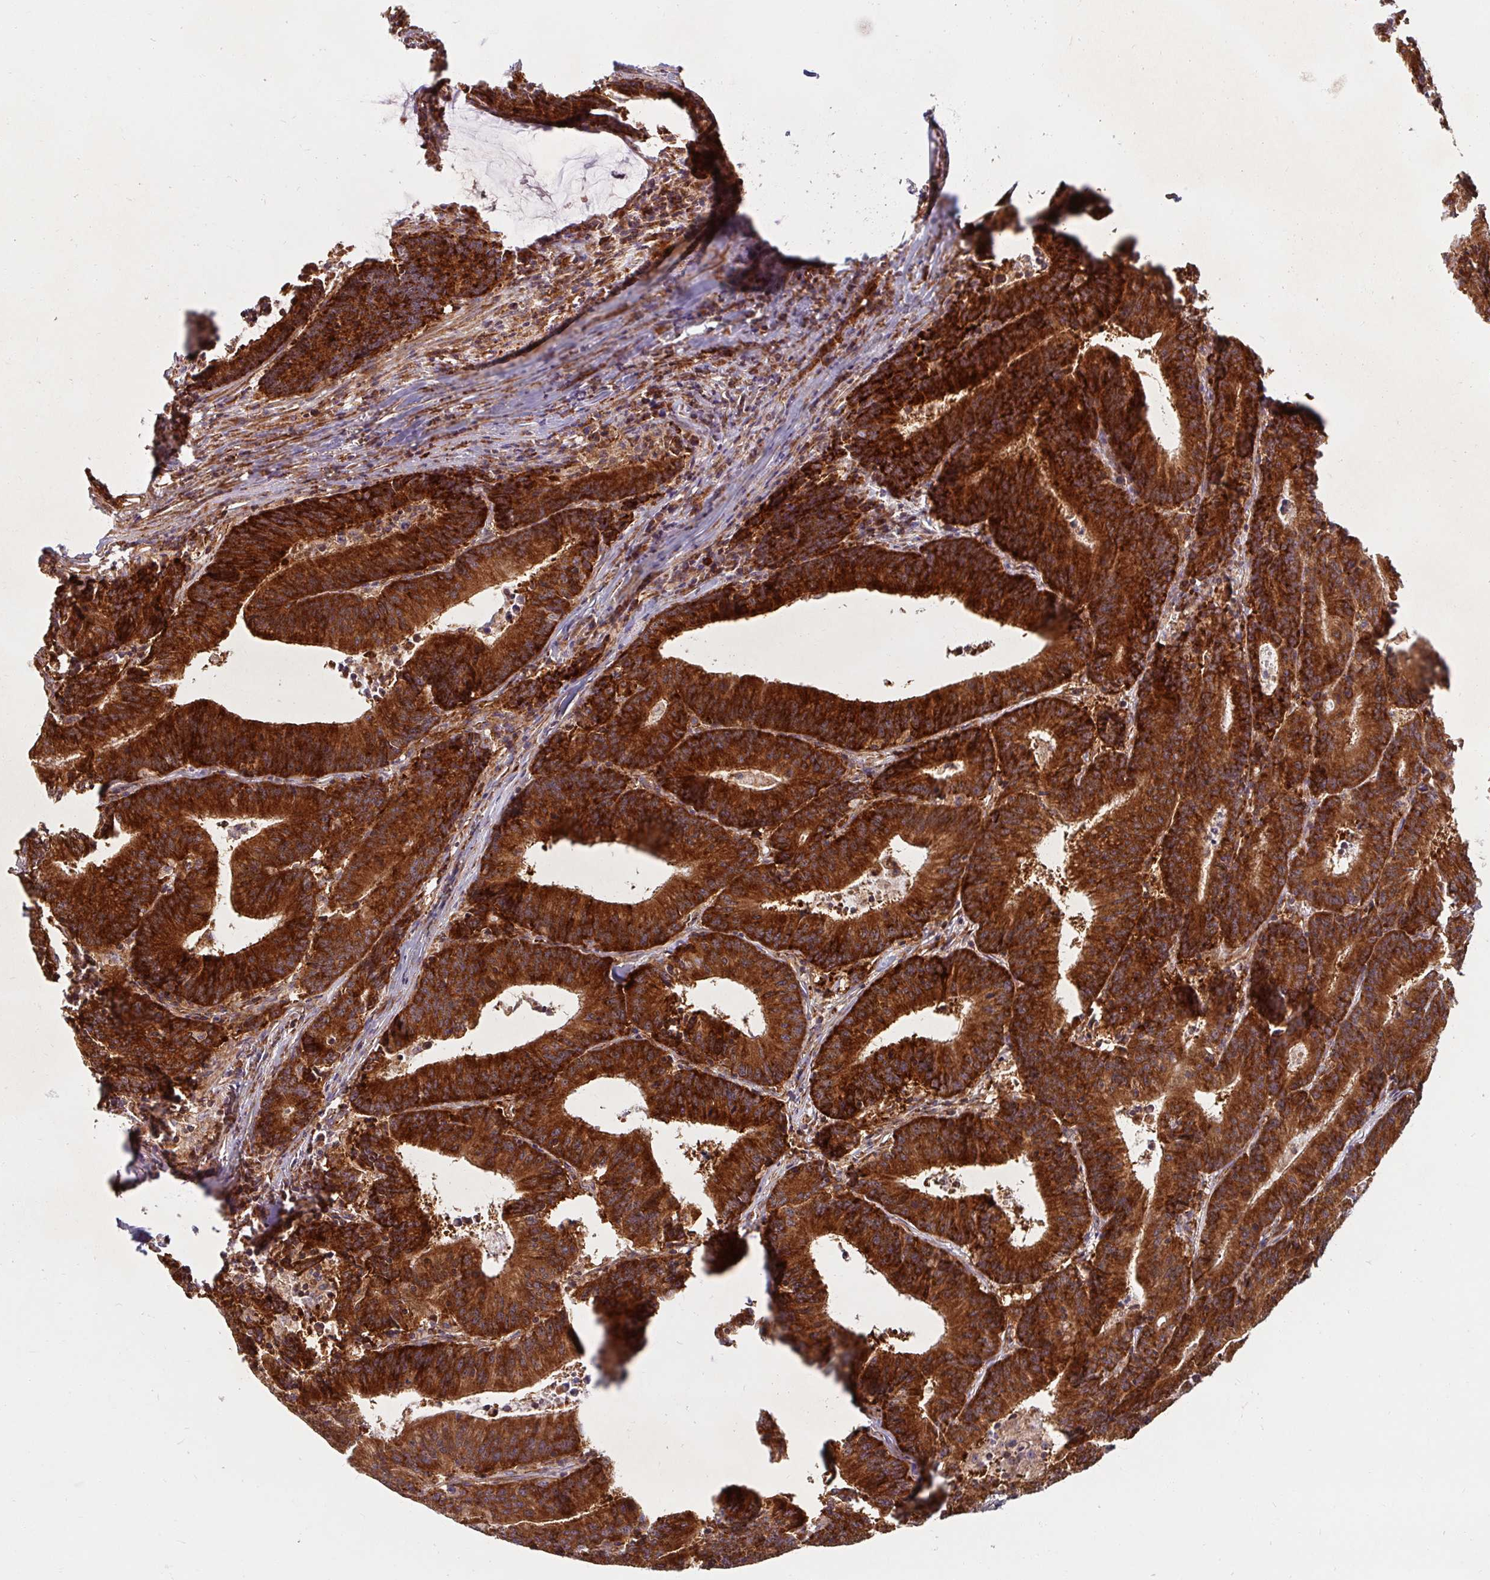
{"staining": {"intensity": "strong", "quantity": ">75%", "location": "cytoplasmic/membranous"}, "tissue": "colorectal cancer", "cell_type": "Tumor cells", "image_type": "cancer", "snomed": [{"axis": "morphology", "description": "Adenocarcinoma, NOS"}, {"axis": "topography", "description": "Colon"}], "caption": "A brown stain shows strong cytoplasmic/membranous expression of a protein in colorectal adenocarcinoma tumor cells.", "gene": "BTF3", "patient": {"sex": "female", "age": 78}}